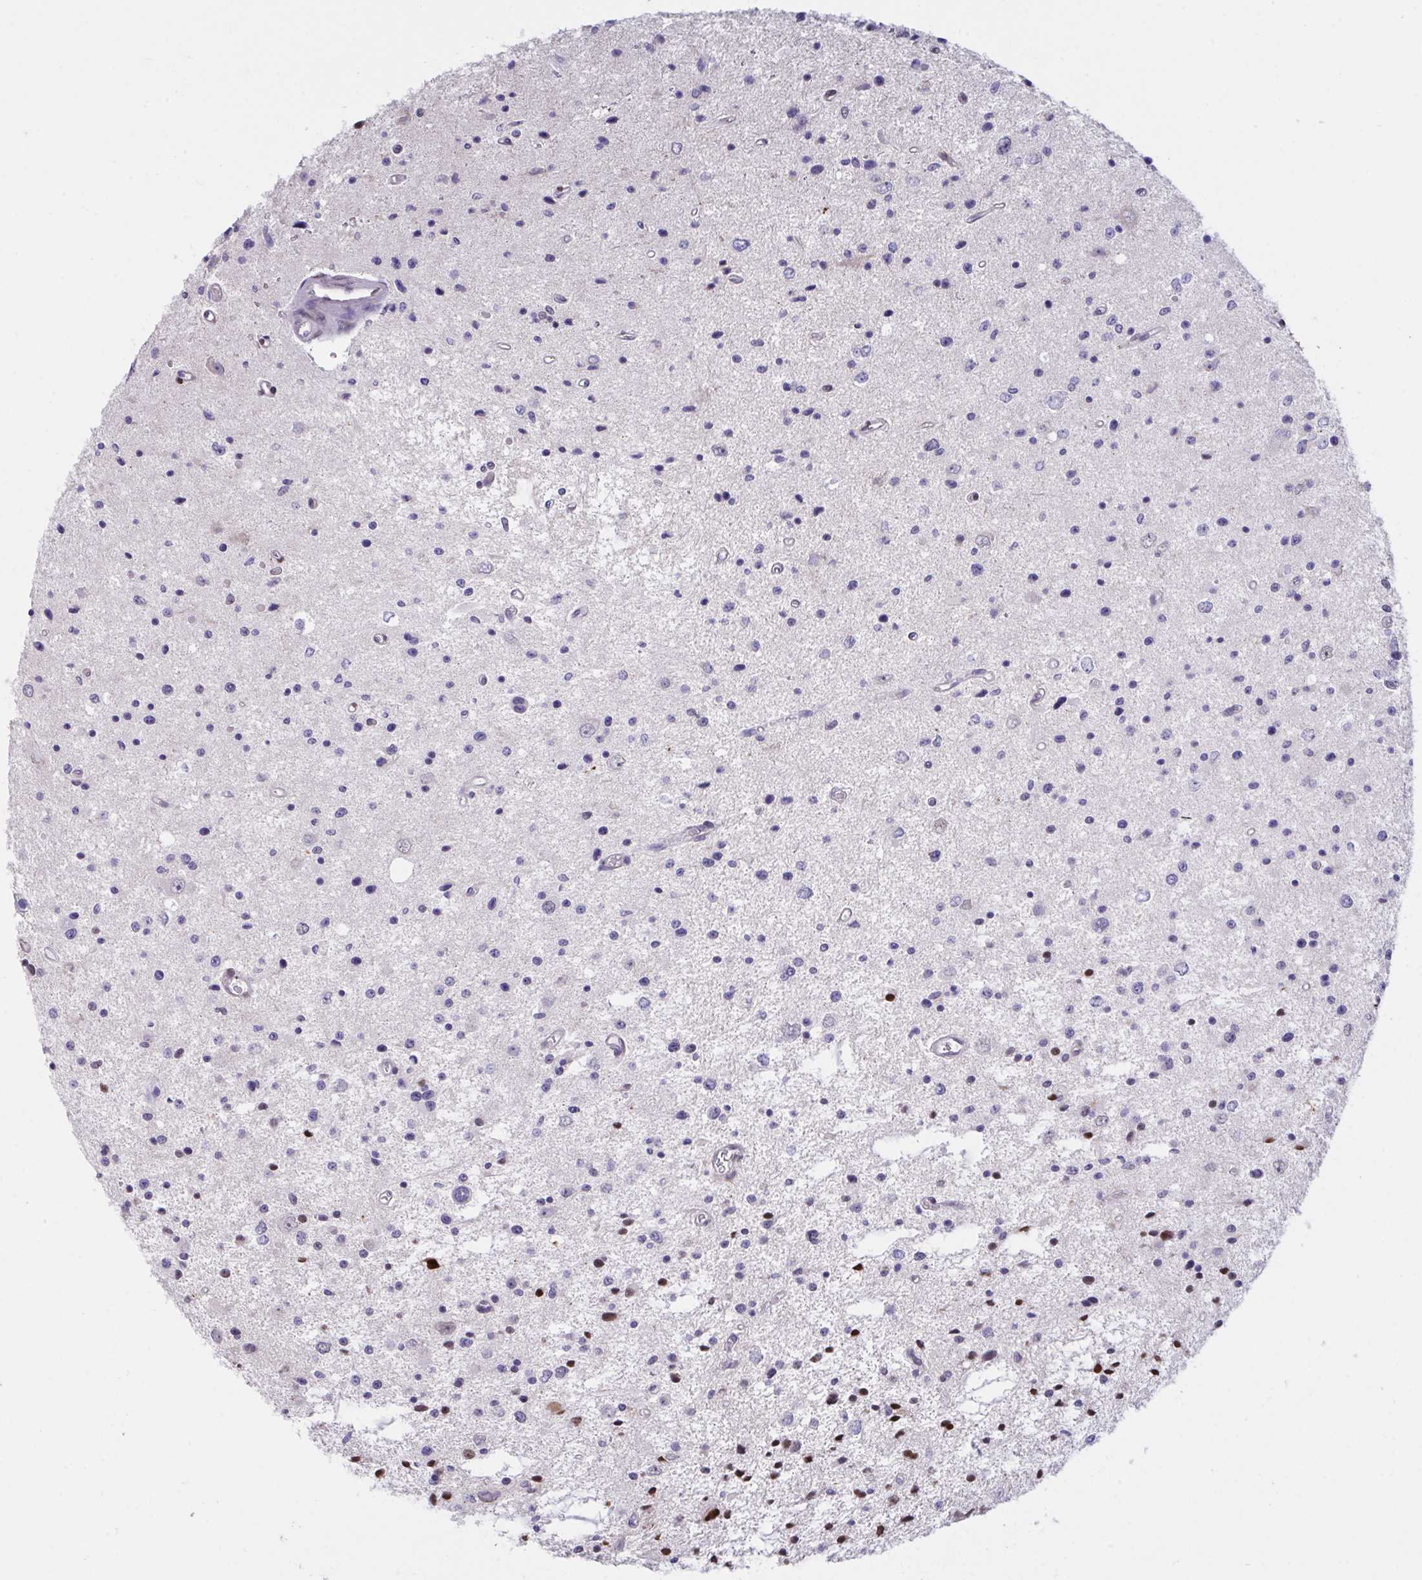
{"staining": {"intensity": "strong", "quantity": "<25%", "location": "cytoplasmic/membranous,nuclear"}, "tissue": "glioma", "cell_type": "Tumor cells", "image_type": "cancer", "snomed": [{"axis": "morphology", "description": "Glioma, malignant, Low grade"}, {"axis": "topography", "description": "Brain"}], "caption": "Malignant glioma (low-grade) stained for a protein exhibits strong cytoplasmic/membranous and nuclear positivity in tumor cells.", "gene": "PELI2", "patient": {"sex": "male", "age": 43}}